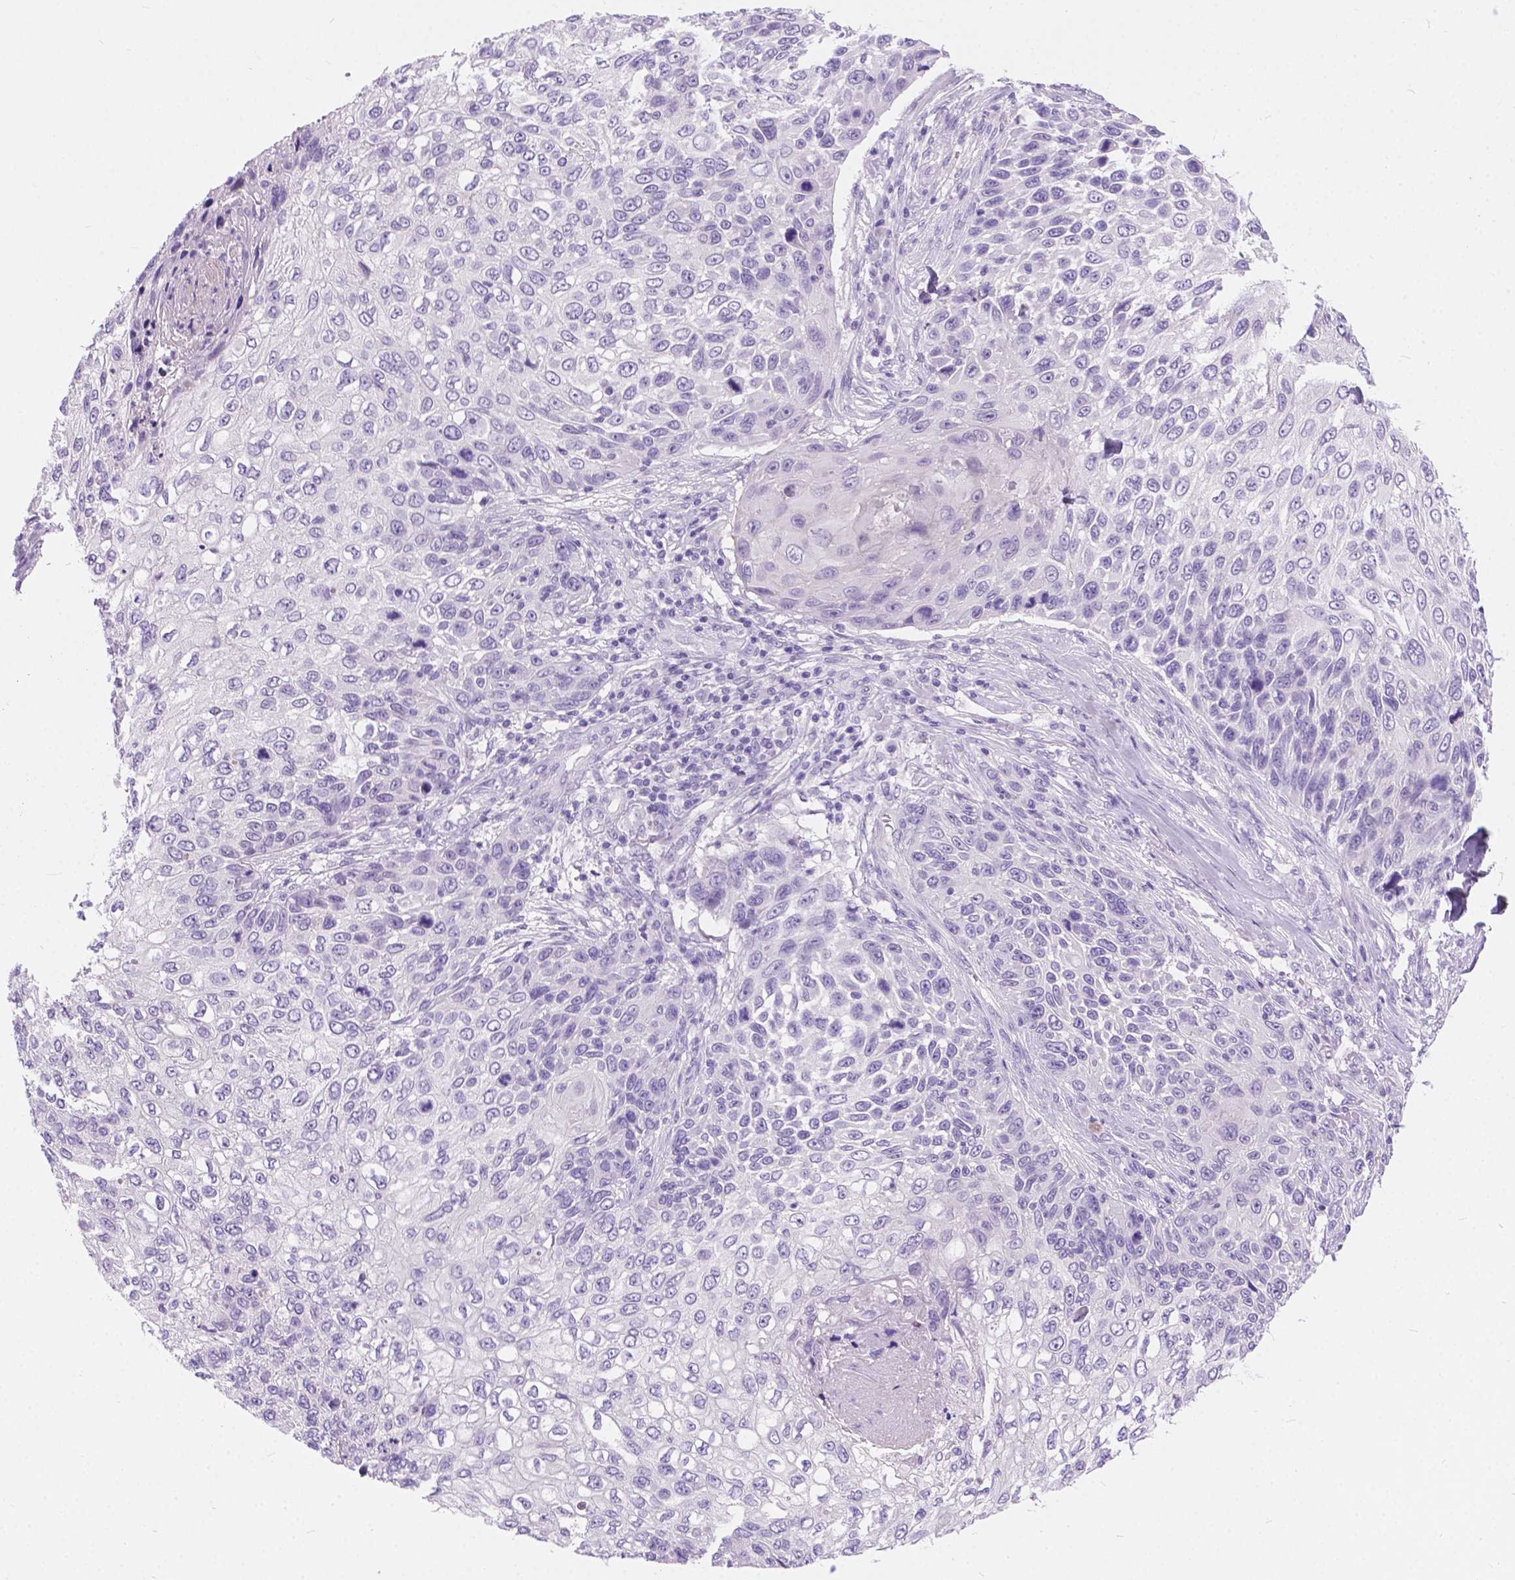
{"staining": {"intensity": "negative", "quantity": "none", "location": "none"}, "tissue": "skin cancer", "cell_type": "Tumor cells", "image_type": "cancer", "snomed": [{"axis": "morphology", "description": "Squamous cell carcinoma, NOS"}, {"axis": "topography", "description": "Skin"}], "caption": "Immunohistochemistry photomicrograph of skin cancer stained for a protein (brown), which exhibits no positivity in tumor cells. (Immunohistochemistry (ihc), brightfield microscopy, high magnification).", "gene": "ARMS2", "patient": {"sex": "male", "age": 92}}